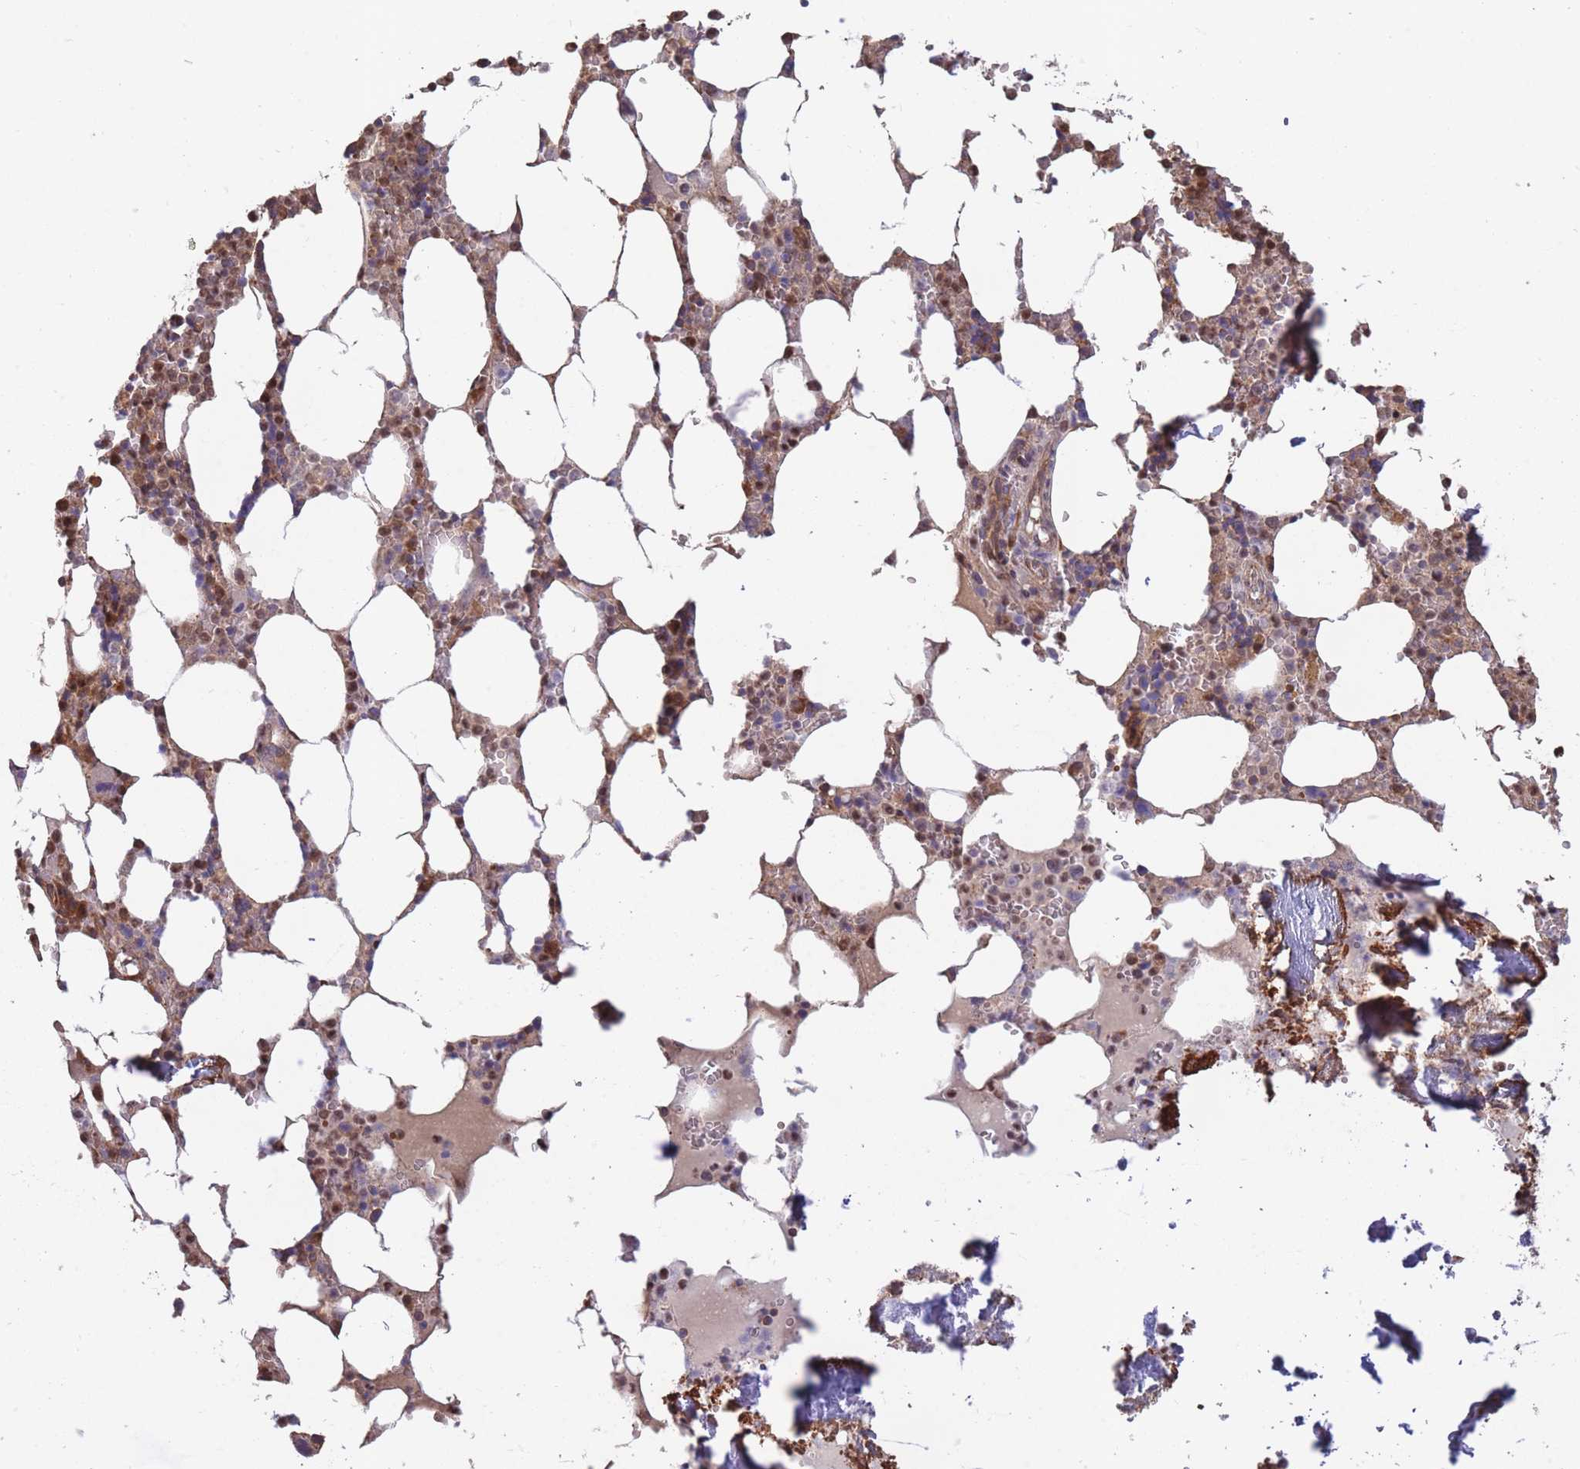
{"staining": {"intensity": "strong", "quantity": "25%-75%", "location": "cytoplasmic/membranous"}, "tissue": "bone marrow", "cell_type": "Hematopoietic cells", "image_type": "normal", "snomed": [{"axis": "morphology", "description": "Normal tissue, NOS"}, {"axis": "topography", "description": "Bone marrow"}], "caption": "Brown immunohistochemical staining in normal human bone marrow reveals strong cytoplasmic/membranous positivity in approximately 25%-75% of hematopoietic cells.", "gene": "ARL13B", "patient": {"sex": "male", "age": 64}}